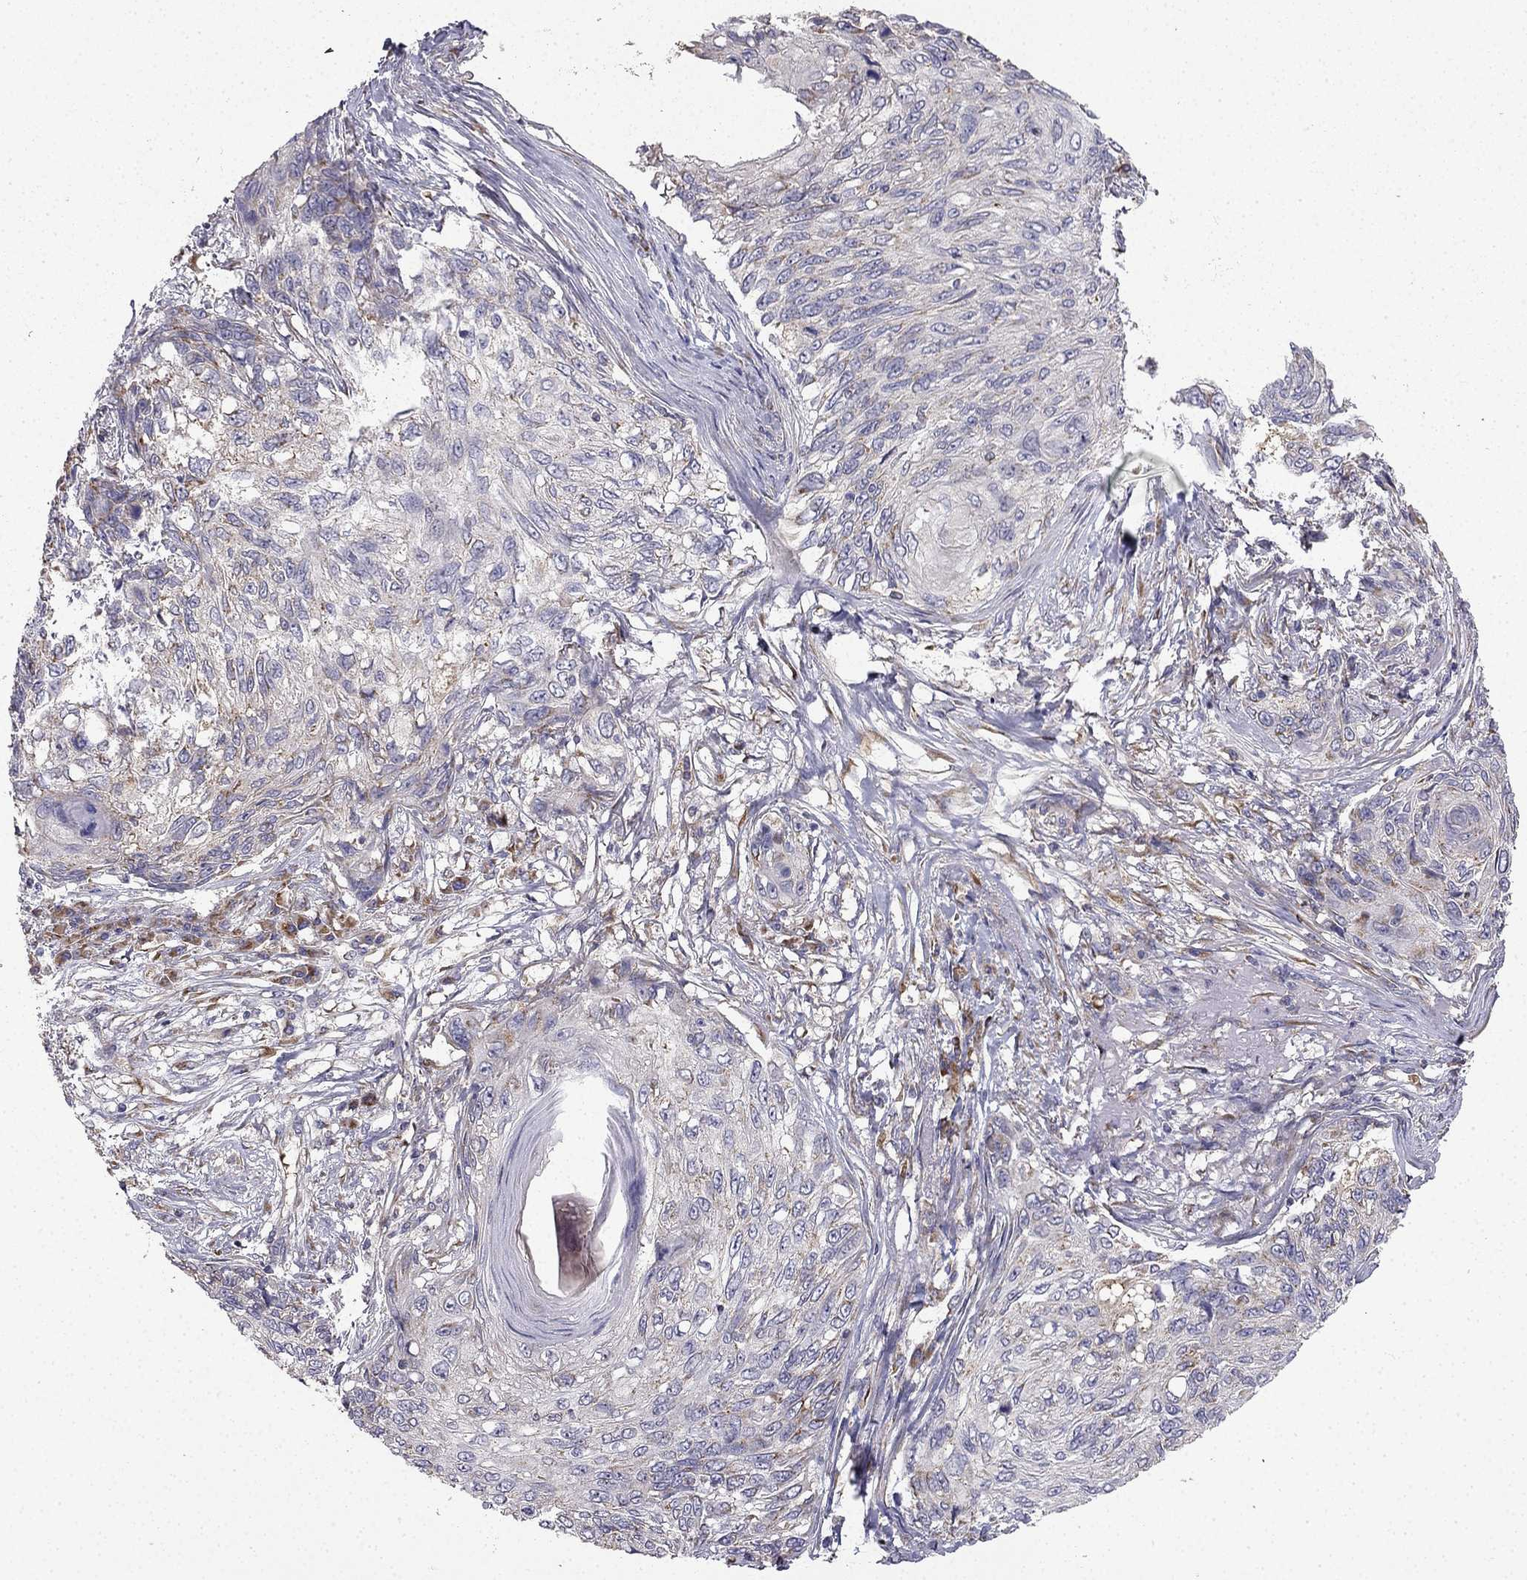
{"staining": {"intensity": "weak", "quantity": "<25%", "location": "cytoplasmic/membranous"}, "tissue": "skin cancer", "cell_type": "Tumor cells", "image_type": "cancer", "snomed": [{"axis": "morphology", "description": "Squamous cell carcinoma, NOS"}, {"axis": "topography", "description": "Skin"}], "caption": "There is no significant staining in tumor cells of skin squamous cell carcinoma.", "gene": "B4GALT7", "patient": {"sex": "male", "age": 92}}